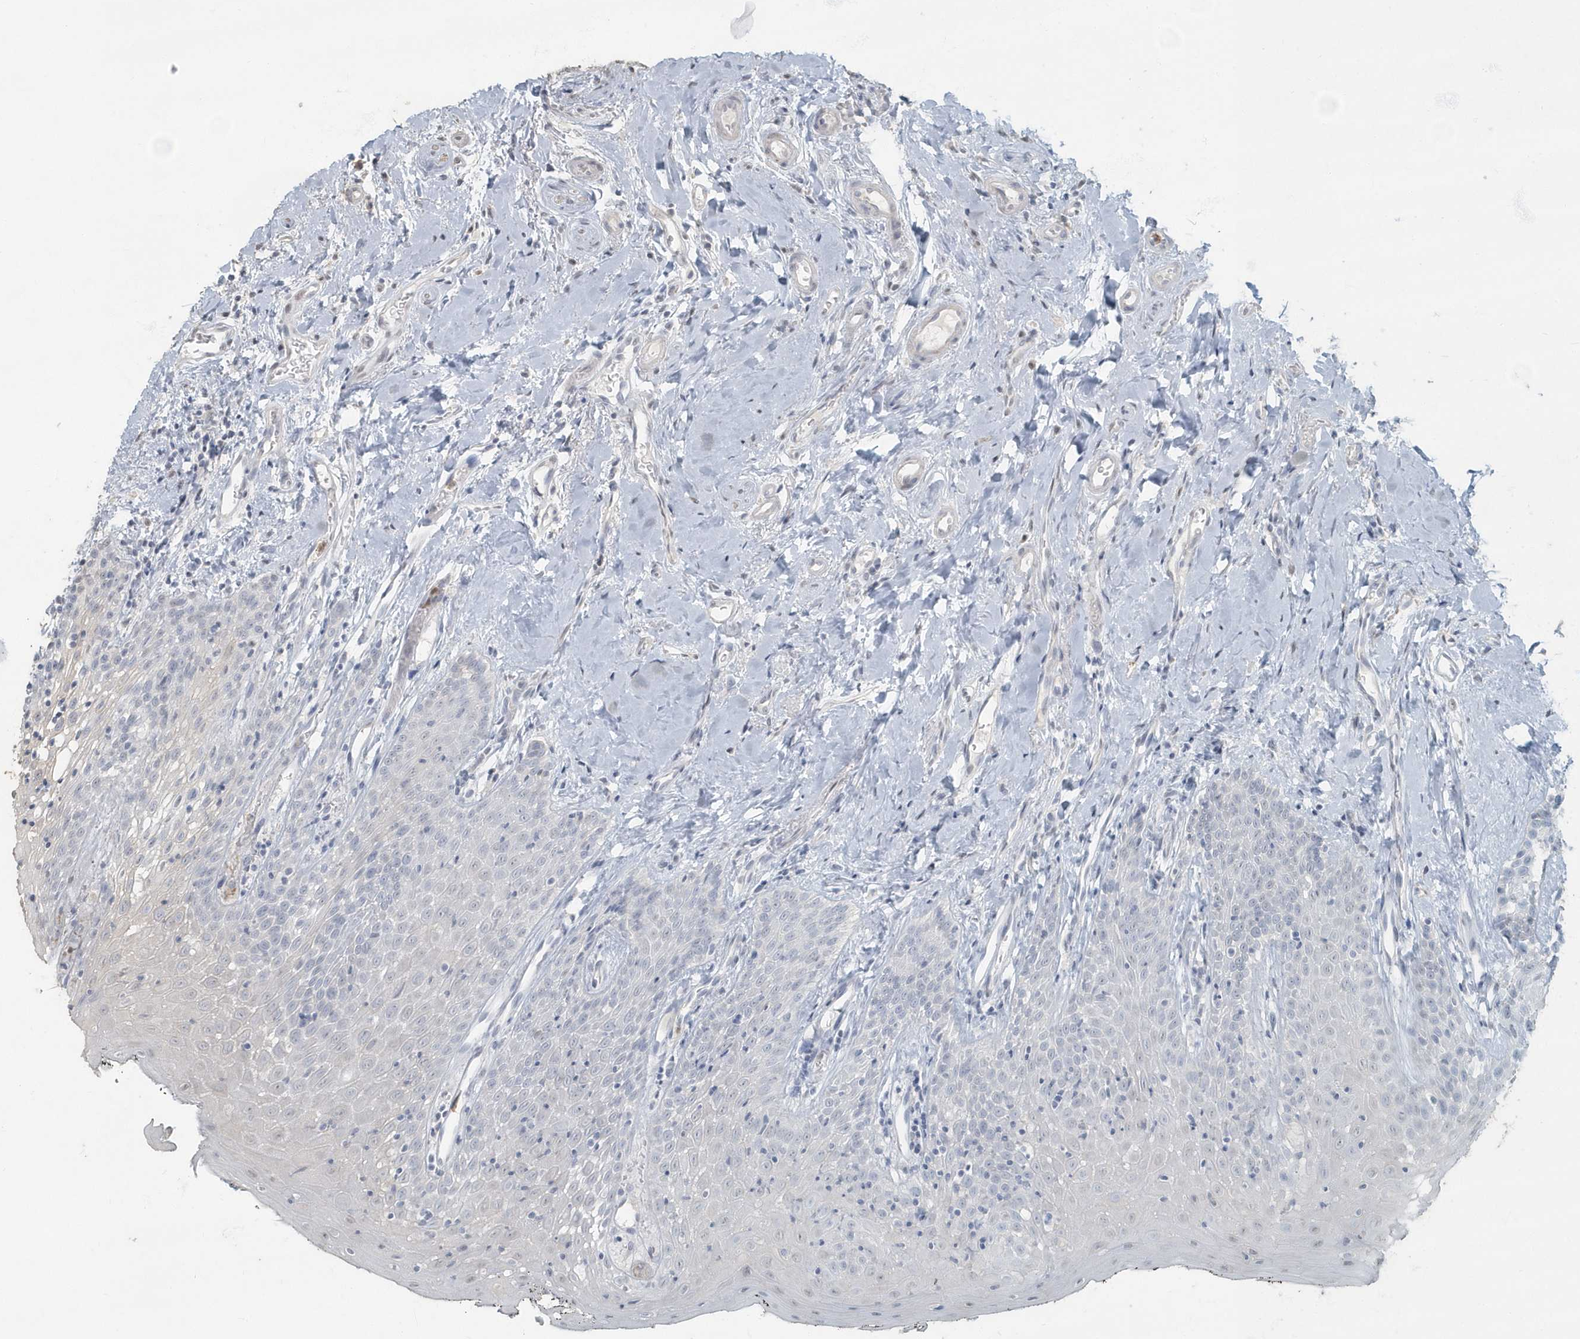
{"staining": {"intensity": "weak", "quantity": "<25%", "location": "cytoplasmic/membranous"}, "tissue": "oral mucosa", "cell_type": "Squamous epithelial cells", "image_type": "normal", "snomed": [{"axis": "morphology", "description": "Normal tissue, NOS"}, {"axis": "topography", "description": "Oral tissue"}], "caption": "Immunohistochemistry (IHC) image of benign oral mucosa: oral mucosa stained with DAB (3,3'-diaminobenzidine) shows no significant protein positivity in squamous epithelial cells.", "gene": "MYOT", "patient": {"sex": "male", "age": 74}}